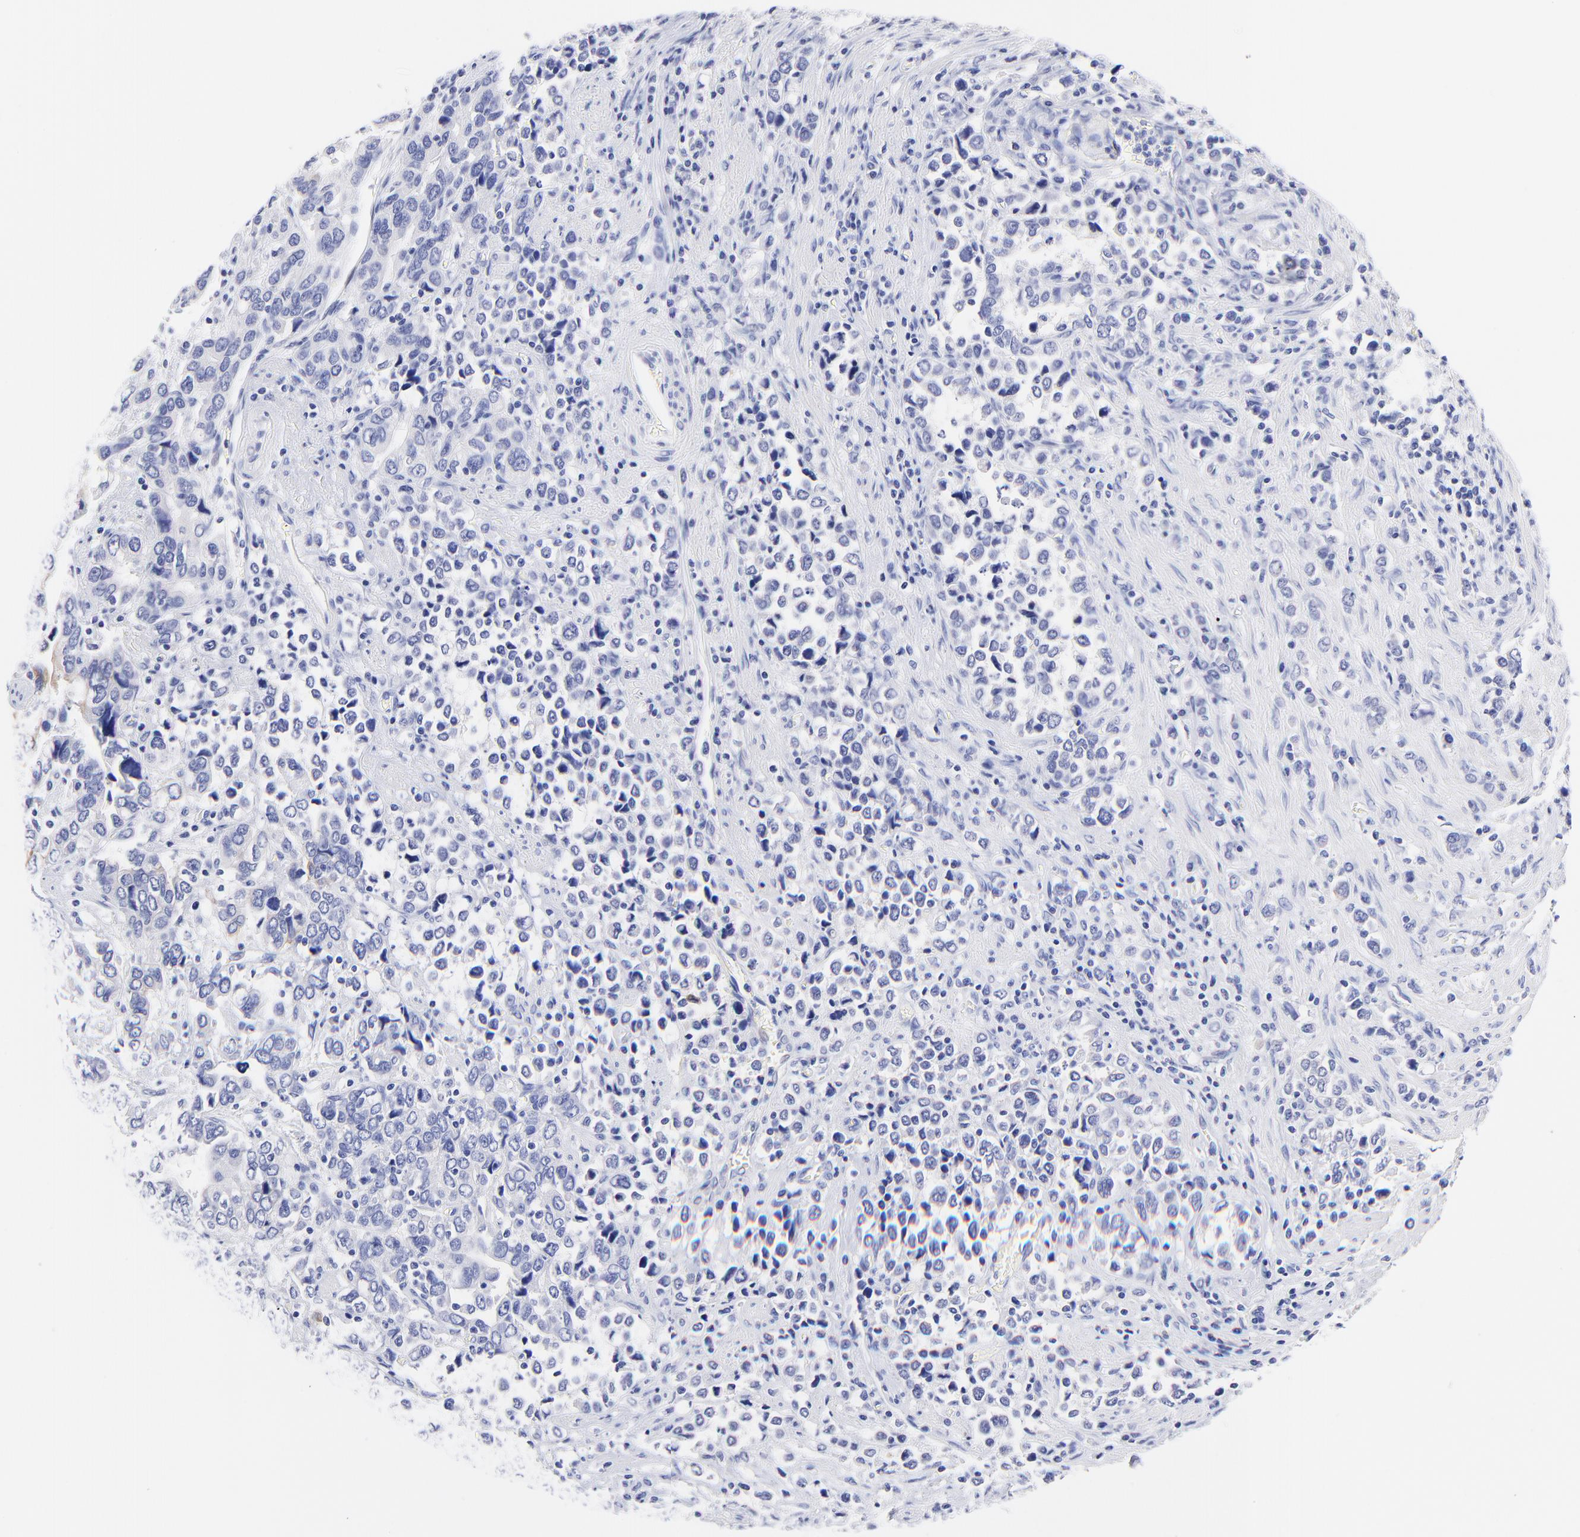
{"staining": {"intensity": "weak", "quantity": "<25%", "location": "cytoplasmic/membranous"}, "tissue": "stomach cancer", "cell_type": "Tumor cells", "image_type": "cancer", "snomed": [{"axis": "morphology", "description": "Adenocarcinoma, NOS"}, {"axis": "topography", "description": "Stomach, upper"}], "caption": "DAB (3,3'-diaminobenzidine) immunohistochemical staining of human stomach adenocarcinoma exhibits no significant positivity in tumor cells.", "gene": "RAB3A", "patient": {"sex": "male", "age": 76}}